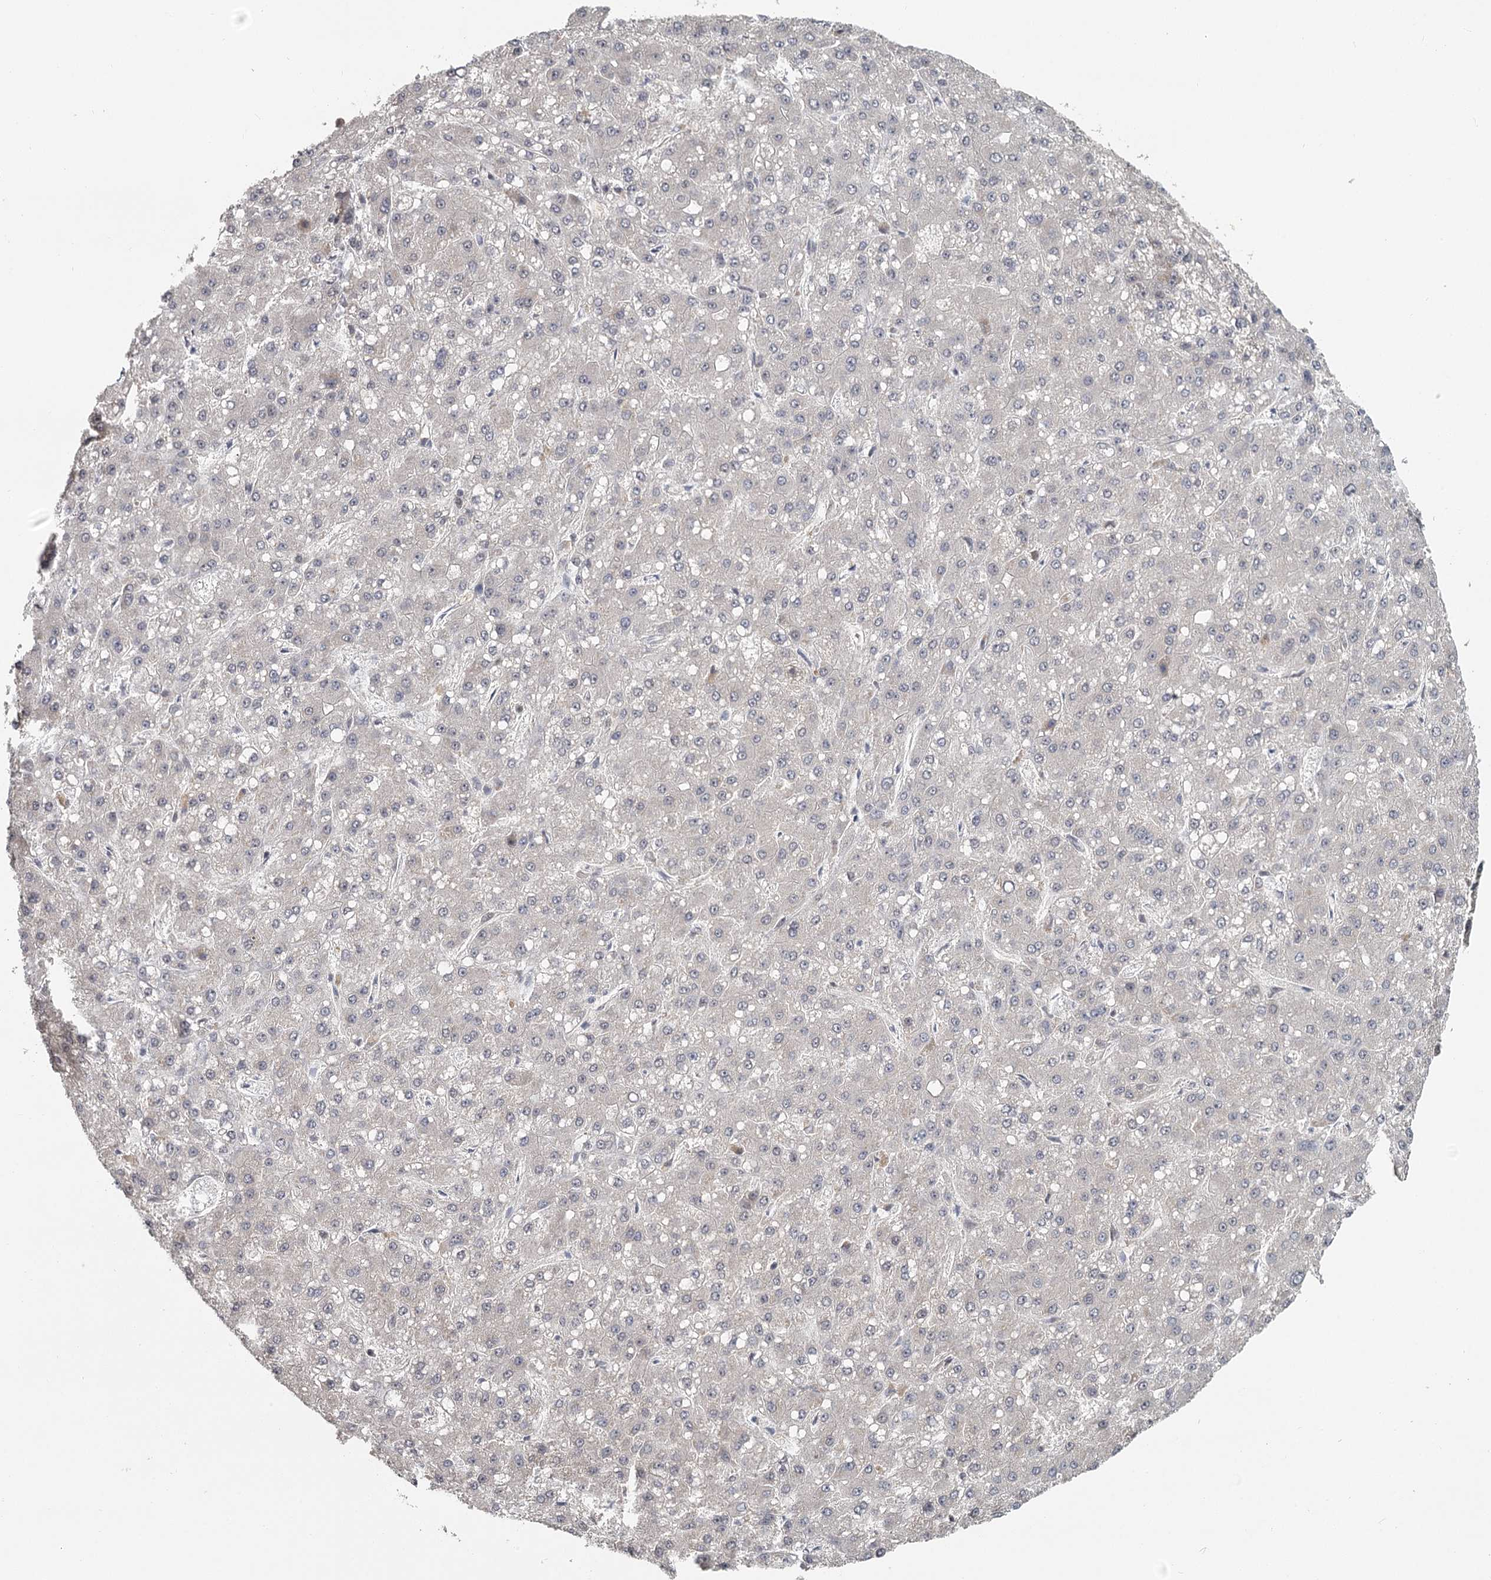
{"staining": {"intensity": "negative", "quantity": "none", "location": "none"}, "tissue": "liver cancer", "cell_type": "Tumor cells", "image_type": "cancer", "snomed": [{"axis": "morphology", "description": "Carcinoma, Hepatocellular, NOS"}, {"axis": "topography", "description": "Liver"}], "caption": "Immunohistochemistry (IHC) image of human liver hepatocellular carcinoma stained for a protein (brown), which demonstrates no expression in tumor cells. The staining was performed using DAB (3,3'-diaminobenzidine) to visualize the protein expression in brown, while the nuclei were stained in blue with hematoxylin (Magnification: 20x).", "gene": "FAM13C", "patient": {"sex": "male", "age": 67}}